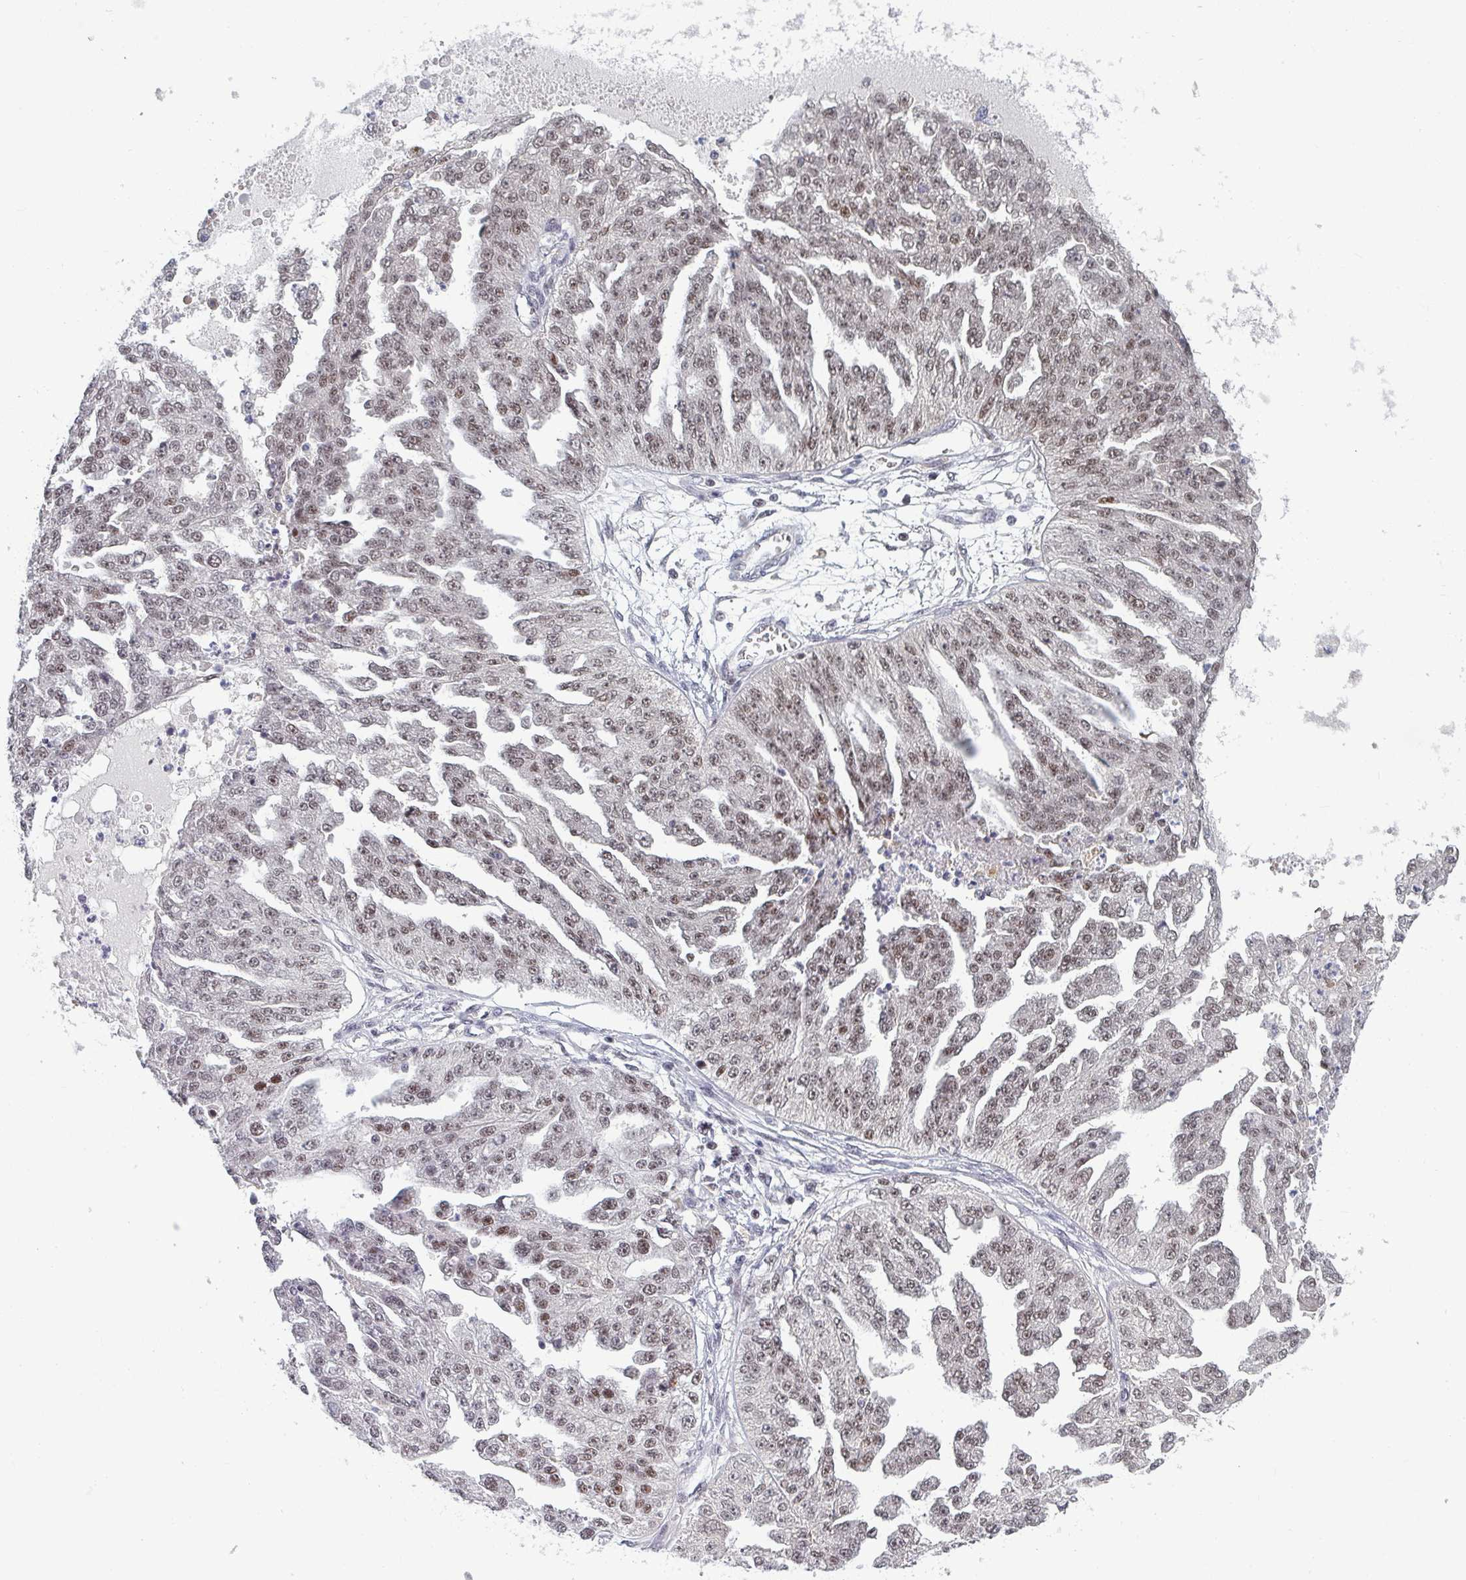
{"staining": {"intensity": "moderate", "quantity": ">75%", "location": "nuclear"}, "tissue": "ovarian cancer", "cell_type": "Tumor cells", "image_type": "cancer", "snomed": [{"axis": "morphology", "description": "Cystadenocarcinoma, serous, NOS"}, {"axis": "topography", "description": "Ovary"}], "caption": "An immunohistochemistry photomicrograph of tumor tissue is shown. Protein staining in brown labels moderate nuclear positivity in serous cystadenocarcinoma (ovarian) within tumor cells.", "gene": "ATF1", "patient": {"sex": "female", "age": 58}}